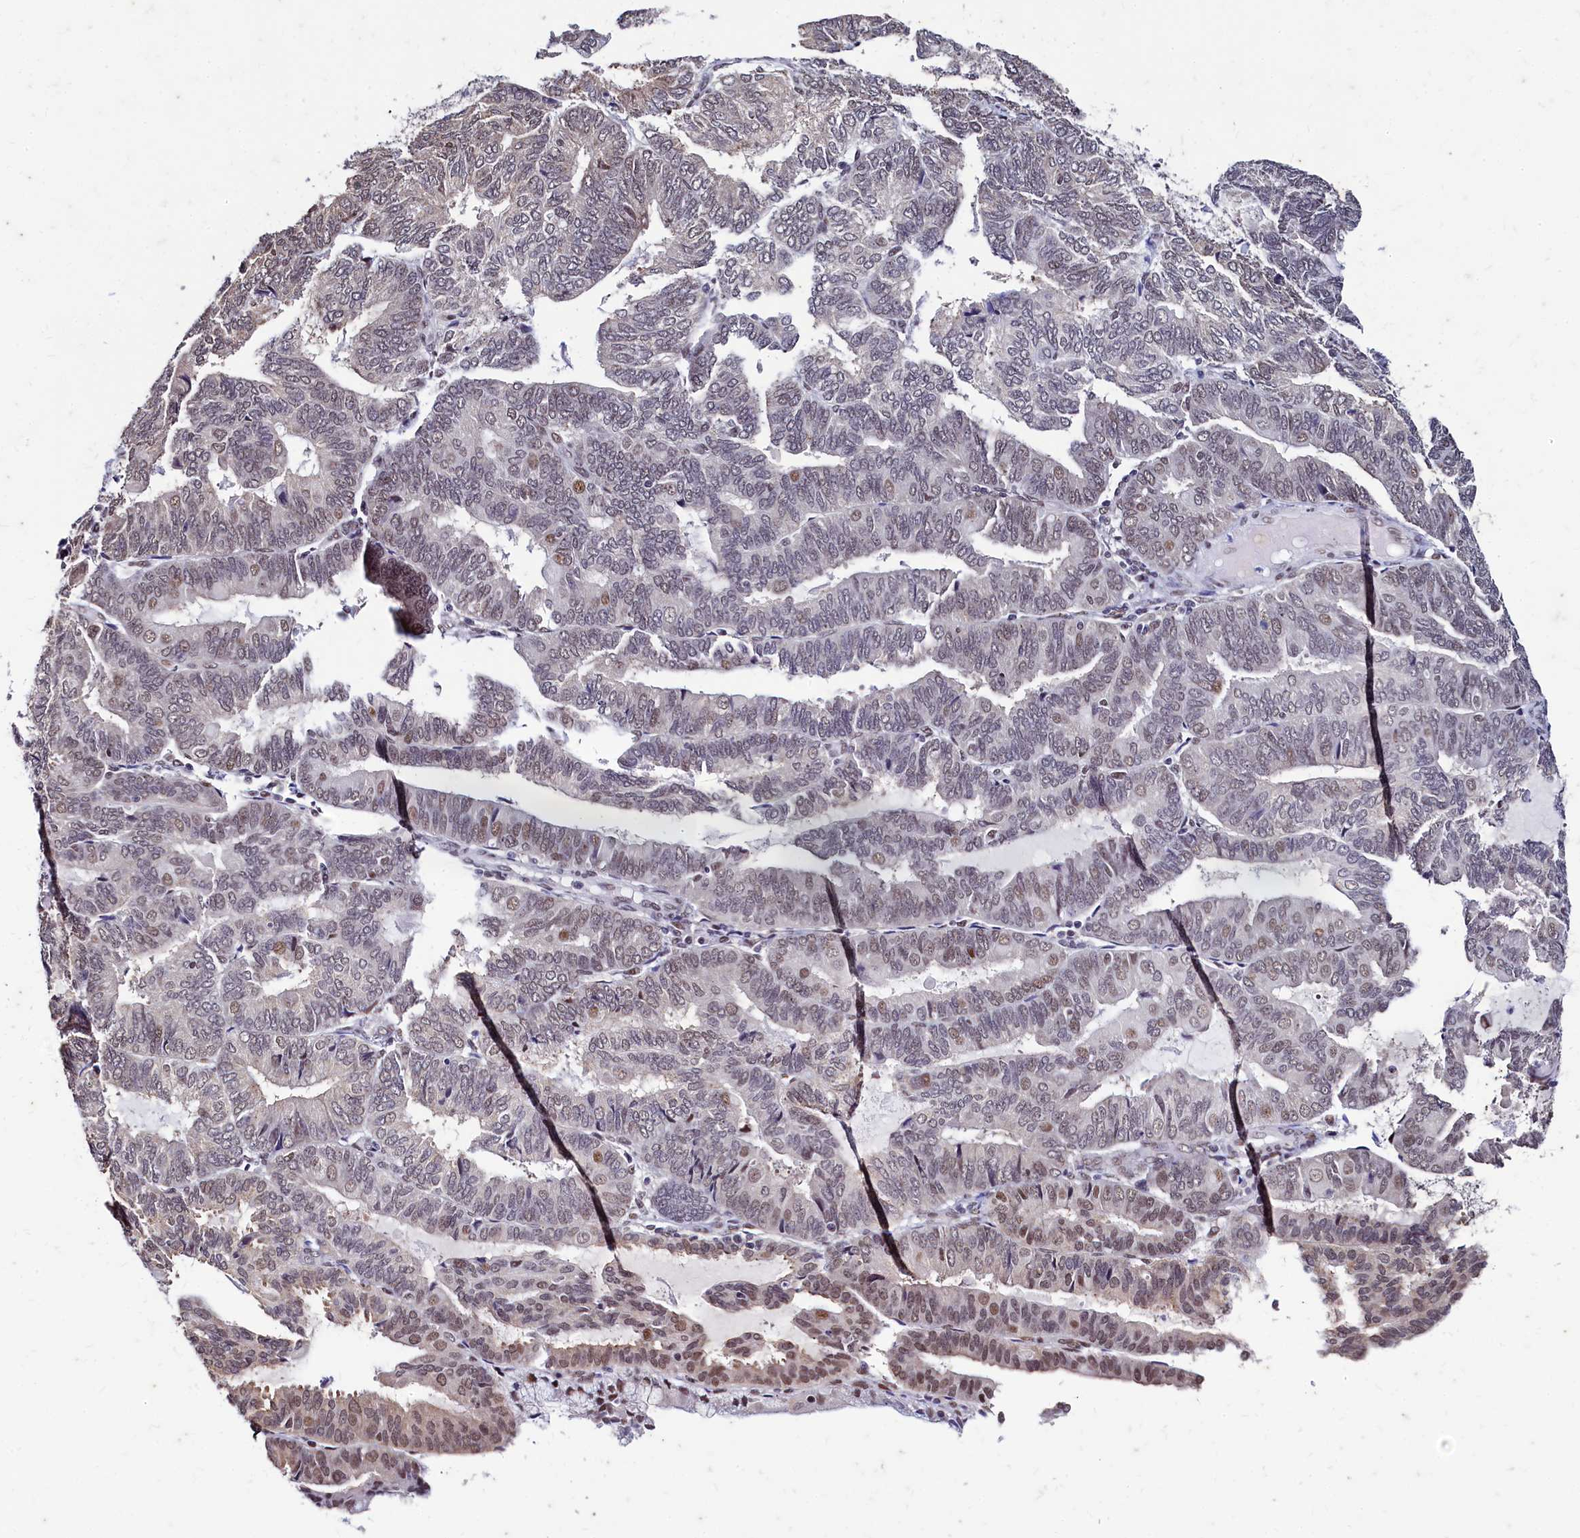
{"staining": {"intensity": "moderate", "quantity": "<25%", "location": "nuclear"}, "tissue": "endometrial cancer", "cell_type": "Tumor cells", "image_type": "cancer", "snomed": [{"axis": "morphology", "description": "Adenocarcinoma, NOS"}, {"axis": "topography", "description": "Endometrium"}], "caption": "Immunohistochemical staining of endometrial adenocarcinoma demonstrates moderate nuclear protein staining in approximately <25% of tumor cells. (DAB (3,3'-diaminobenzidine) = brown stain, brightfield microscopy at high magnification).", "gene": "CPSF7", "patient": {"sex": "female", "age": 81}}